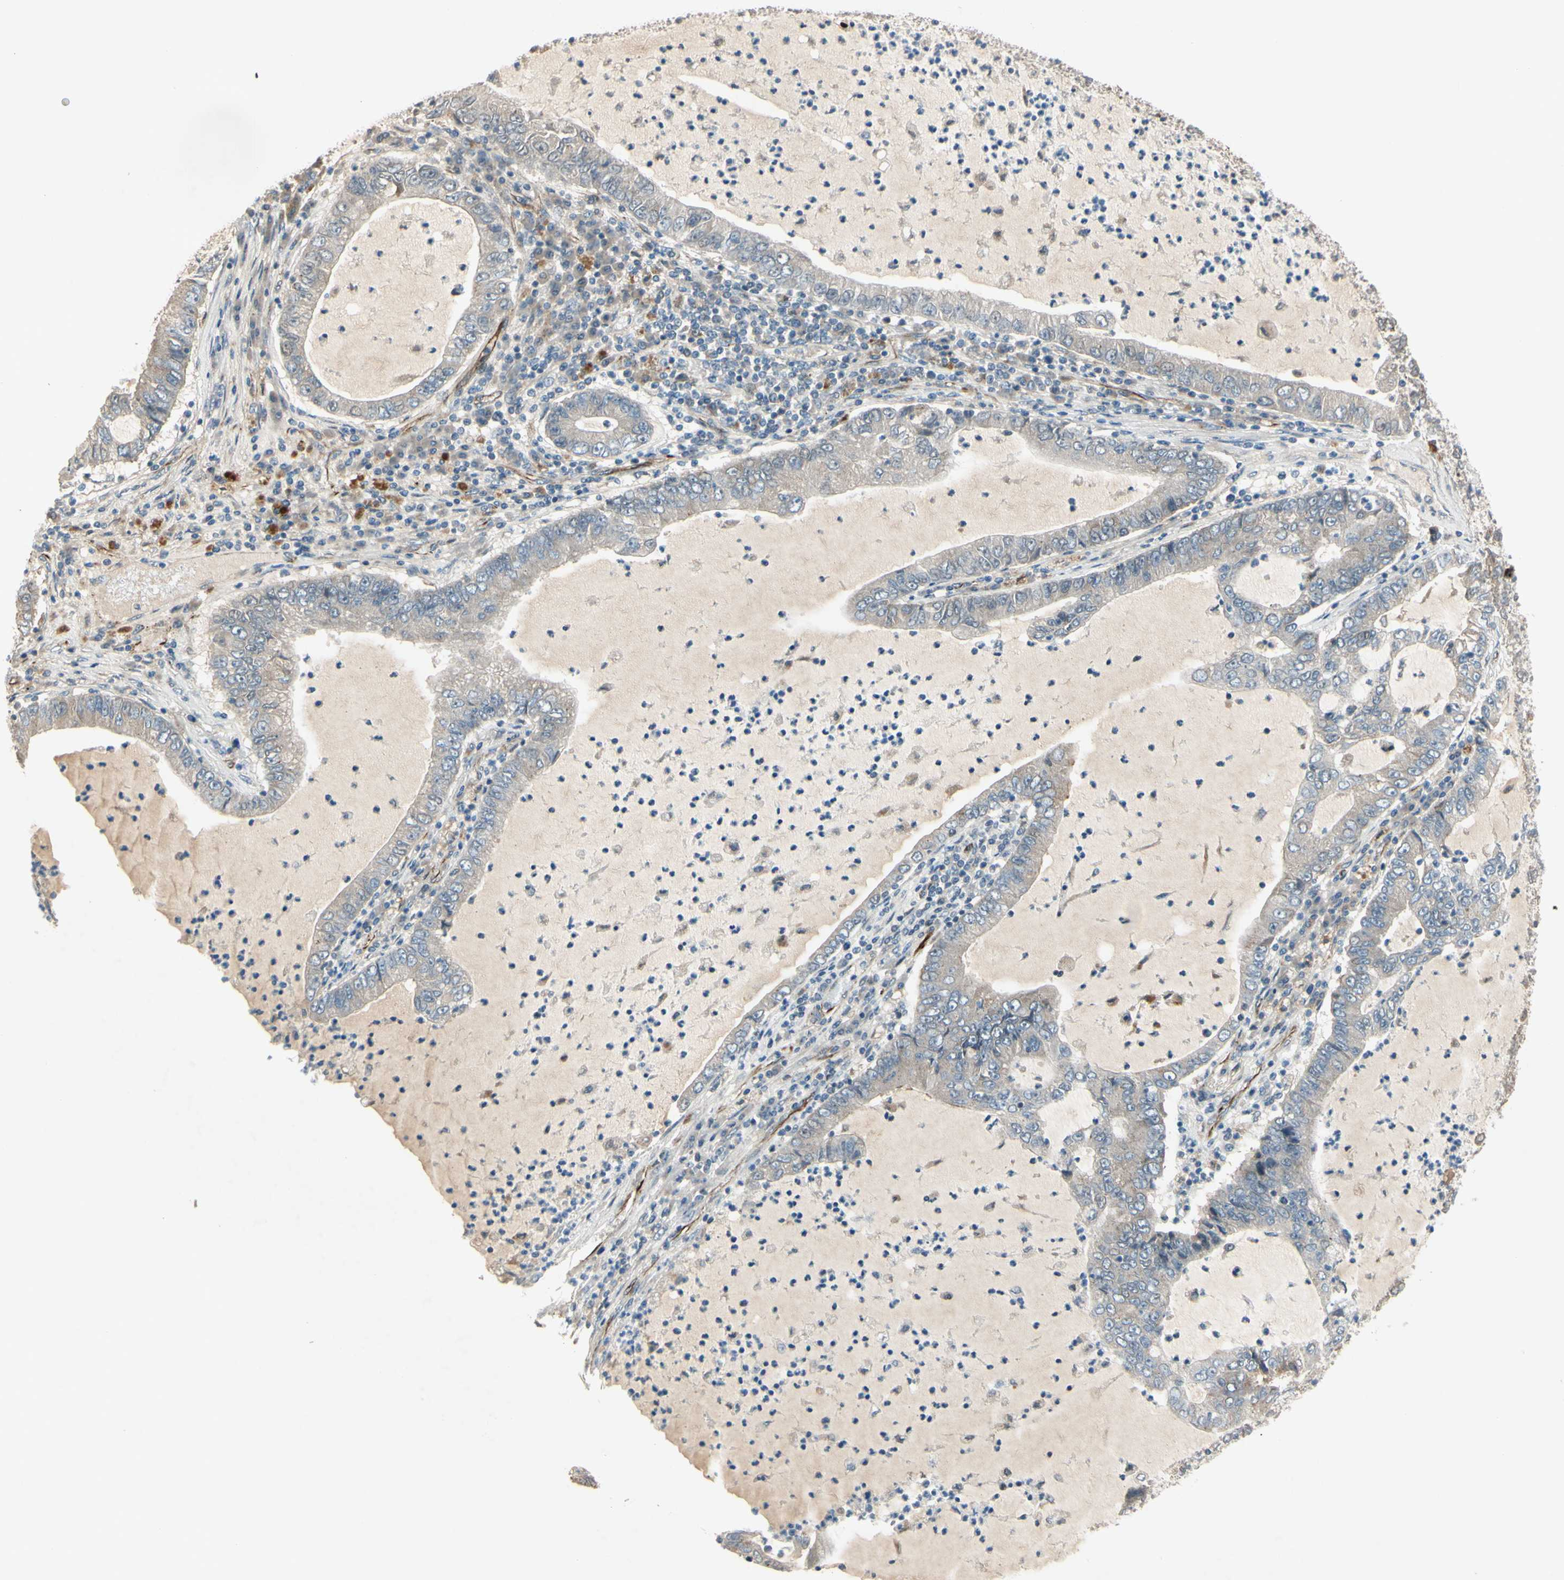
{"staining": {"intensity": "negative", "quantity": "none", "location": "none"}, "tissue": "lung cancer", "cell_type": "Tumor cells", "image_type": "cancer", "snomed": [{"axis": "morphology", "description": "Adenocarcinoma, NOS"}, {"axis": "topography", "description": "Lung"}], "caption": "A high-resolution photomicrograph shows IHC staining of lung cancer, which displays no significant staining in tumor cells.", "gene": "NDFIP1", "patient": {"sex": "female", "age": 51}}